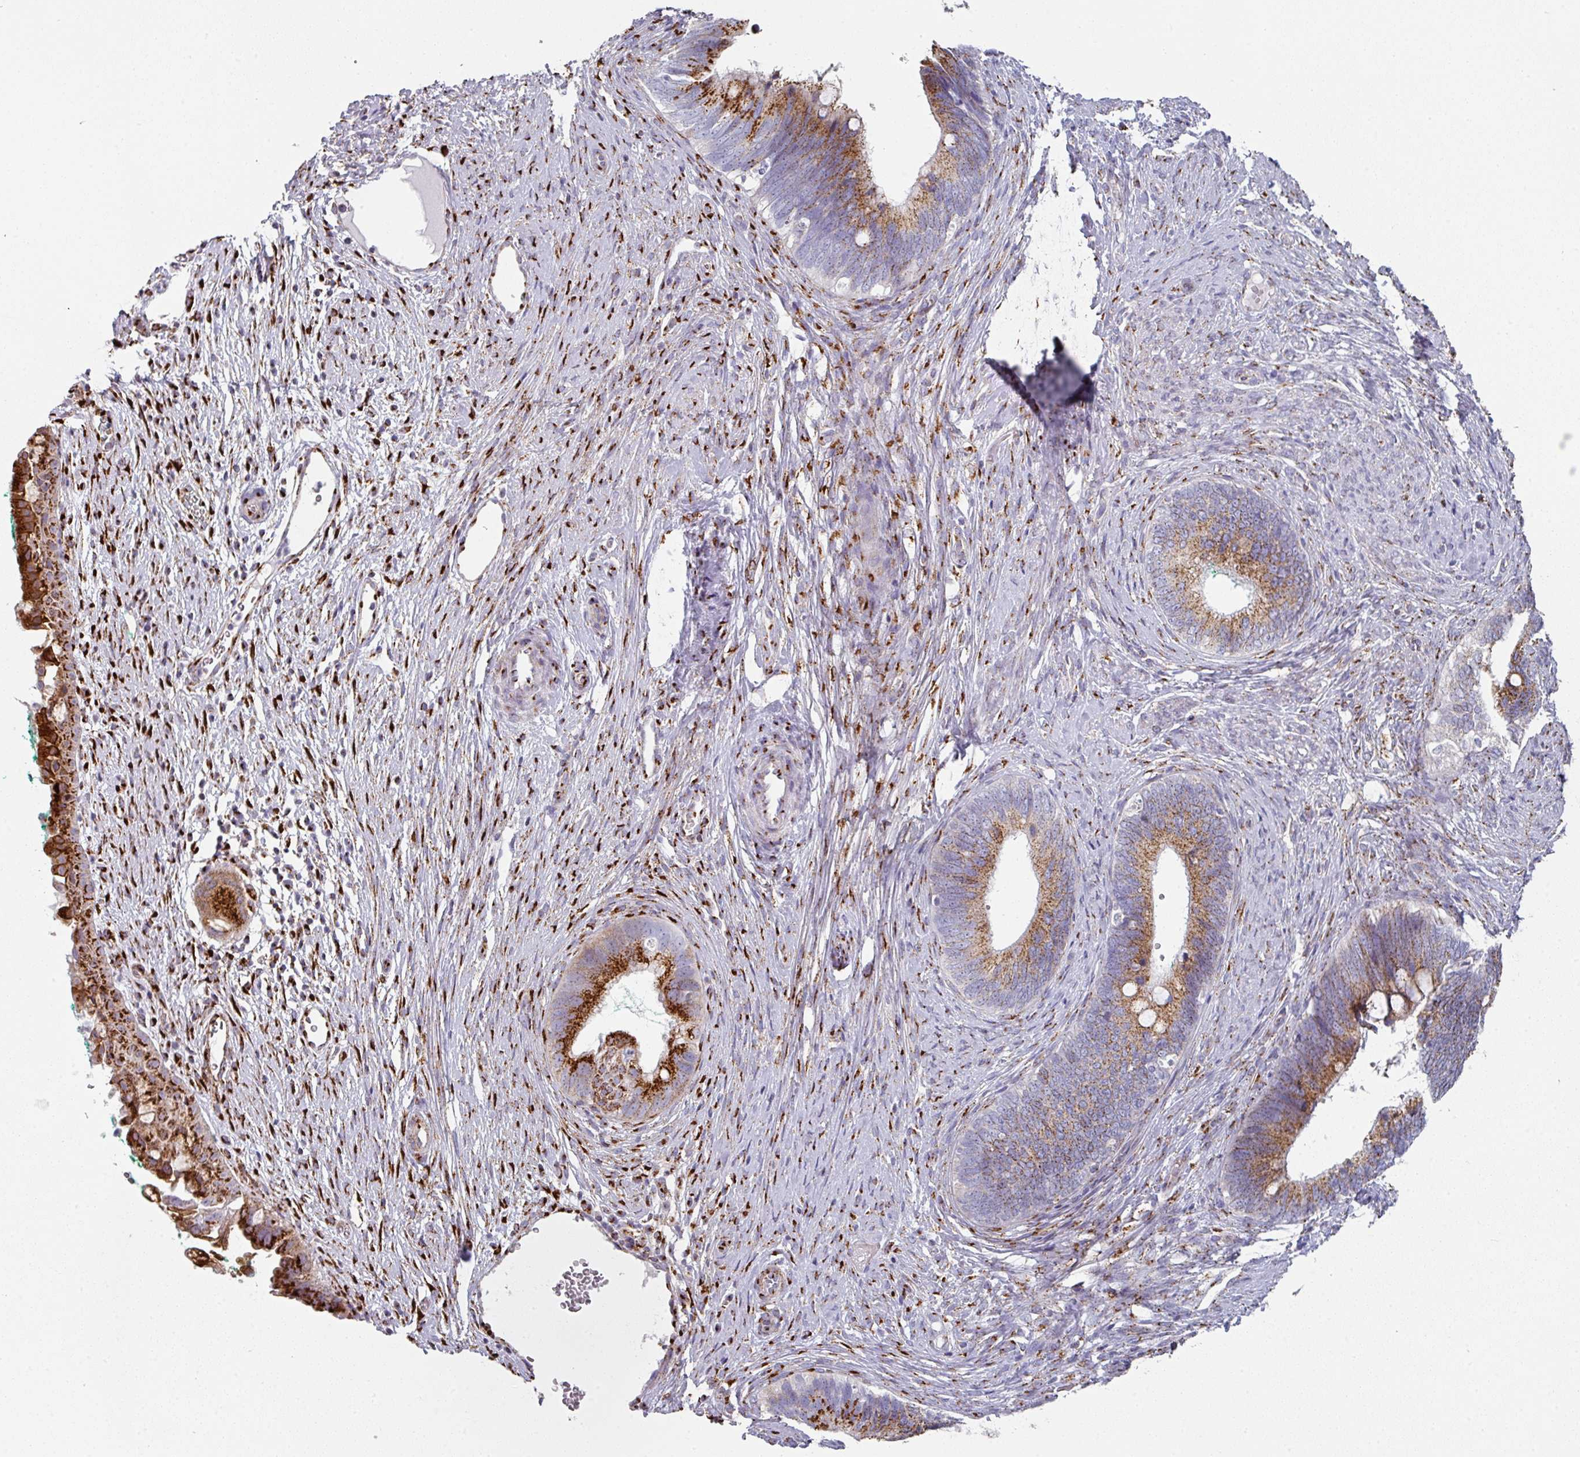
{"staining": {"intensity": "strong", "quantity": ">75%", "location": "cytoplasmic/membranous"}, "tissue": "cervical cancer", "cell_type": "Tumor cells", "image_type": "cancer", "snomed": [{"axis": "morphology", "description": "Adenocarcinoma, NOS"}, {"axis": "topography", "description": "Cervix"}], "caption": "An IHC image of neoplastic tissue is shown. Protein staining in brown highlights strong cytoplasmic/membranous positivity in adenocarcinoma (cervical) within tumor cells. The protein is stained brown, and the nuclei are stained in blue (DAB (3,3'-diaminobenzidine) IHC with brightfield microscopy, high magnification).", "gene": "CCDC85B", "patient": {"sex": "female", "age": 42}}